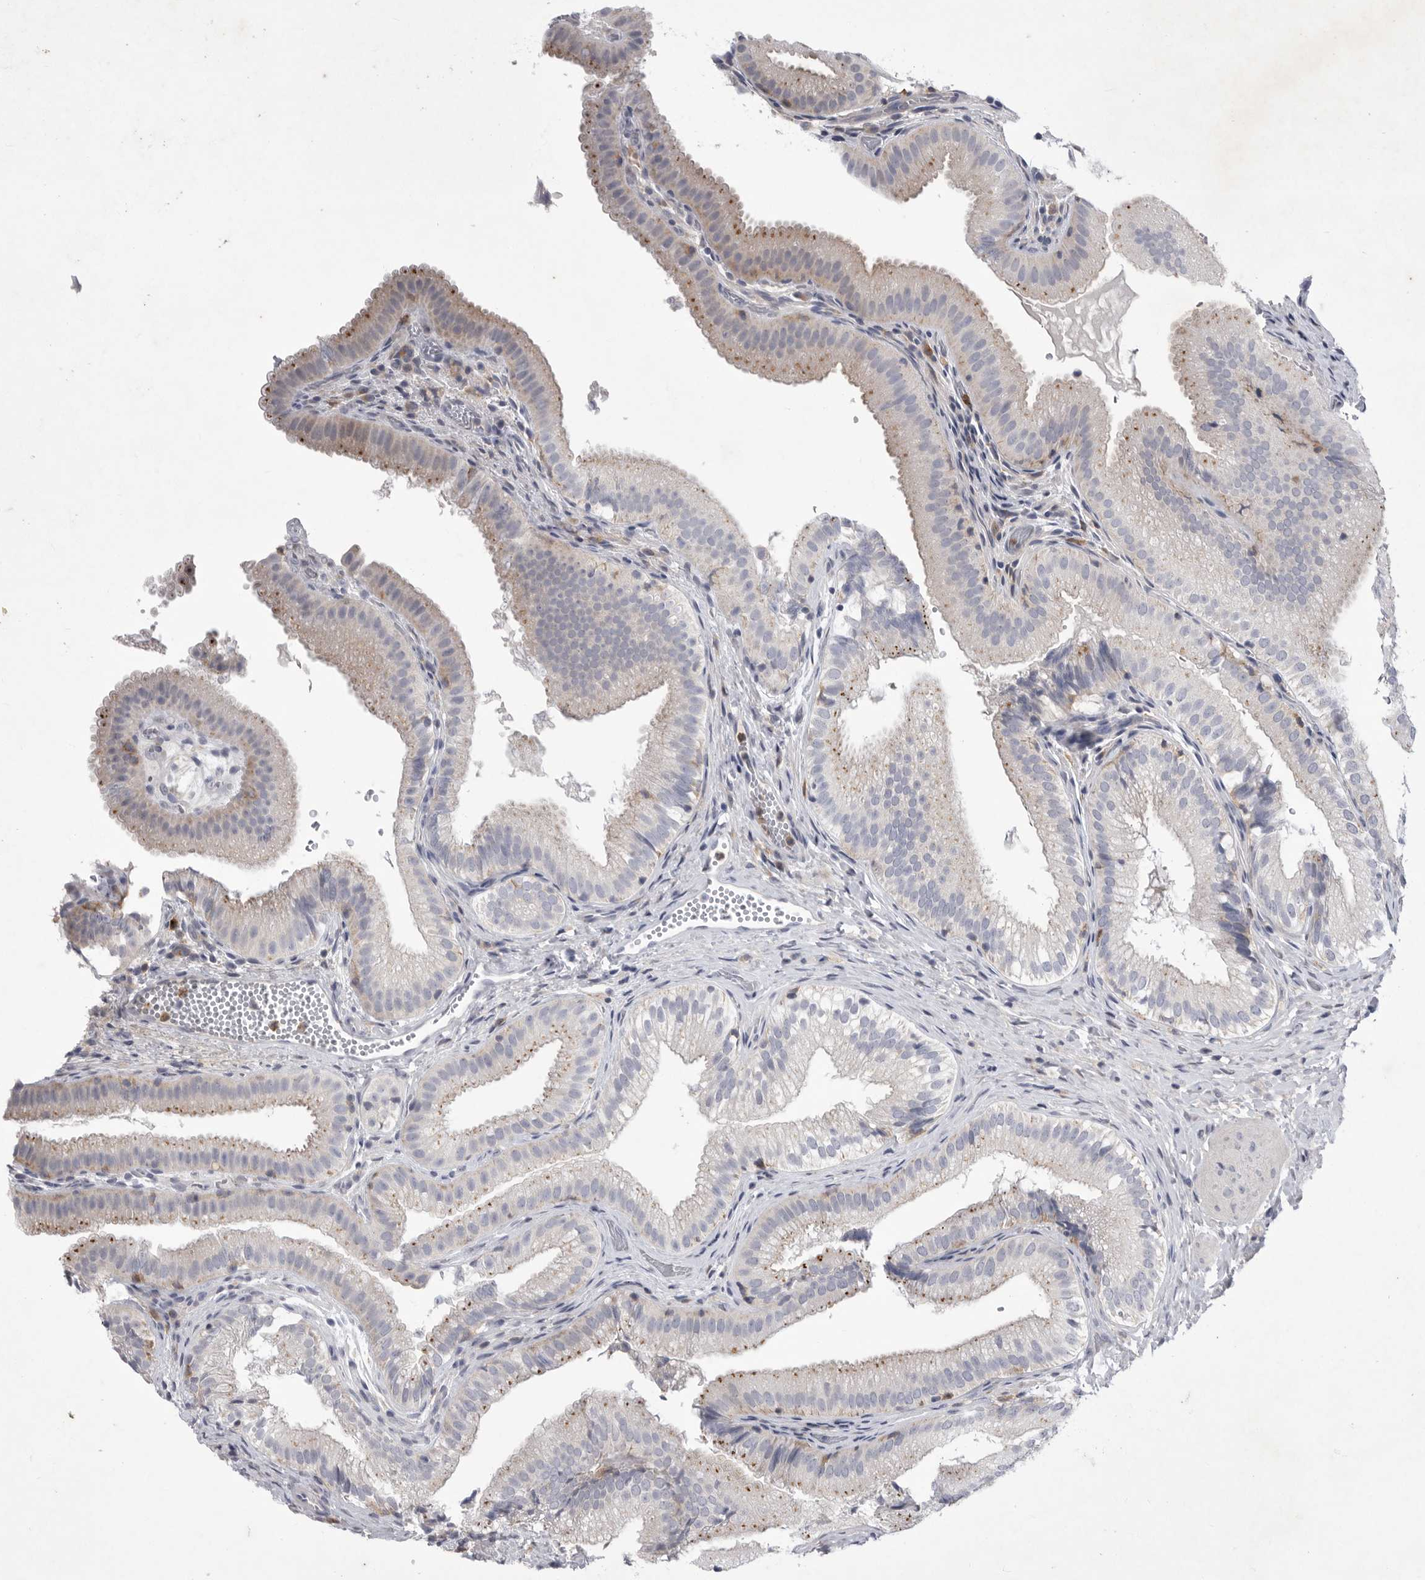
{"staining": {"intensity": "moderate", "quantity": "<25%", "location": "cytoplasmic/membranous"}, "tissue": "gallbladder", "cell_type": "Glandular cells", "image_type": "normal", "snomed": [{"axis": "morphology", "description": "Normal tissue, NOS"}, {"axis": "topography", "description": "Gallbladder"}], "caption": "Protein expression analysis of normal gallbladder exhibits moderate cytoplasmic/membranous expression in about <25% of glandular cells.", "gene": "SIGLEC10", "patient": {"sex": "female", "age": 30}}